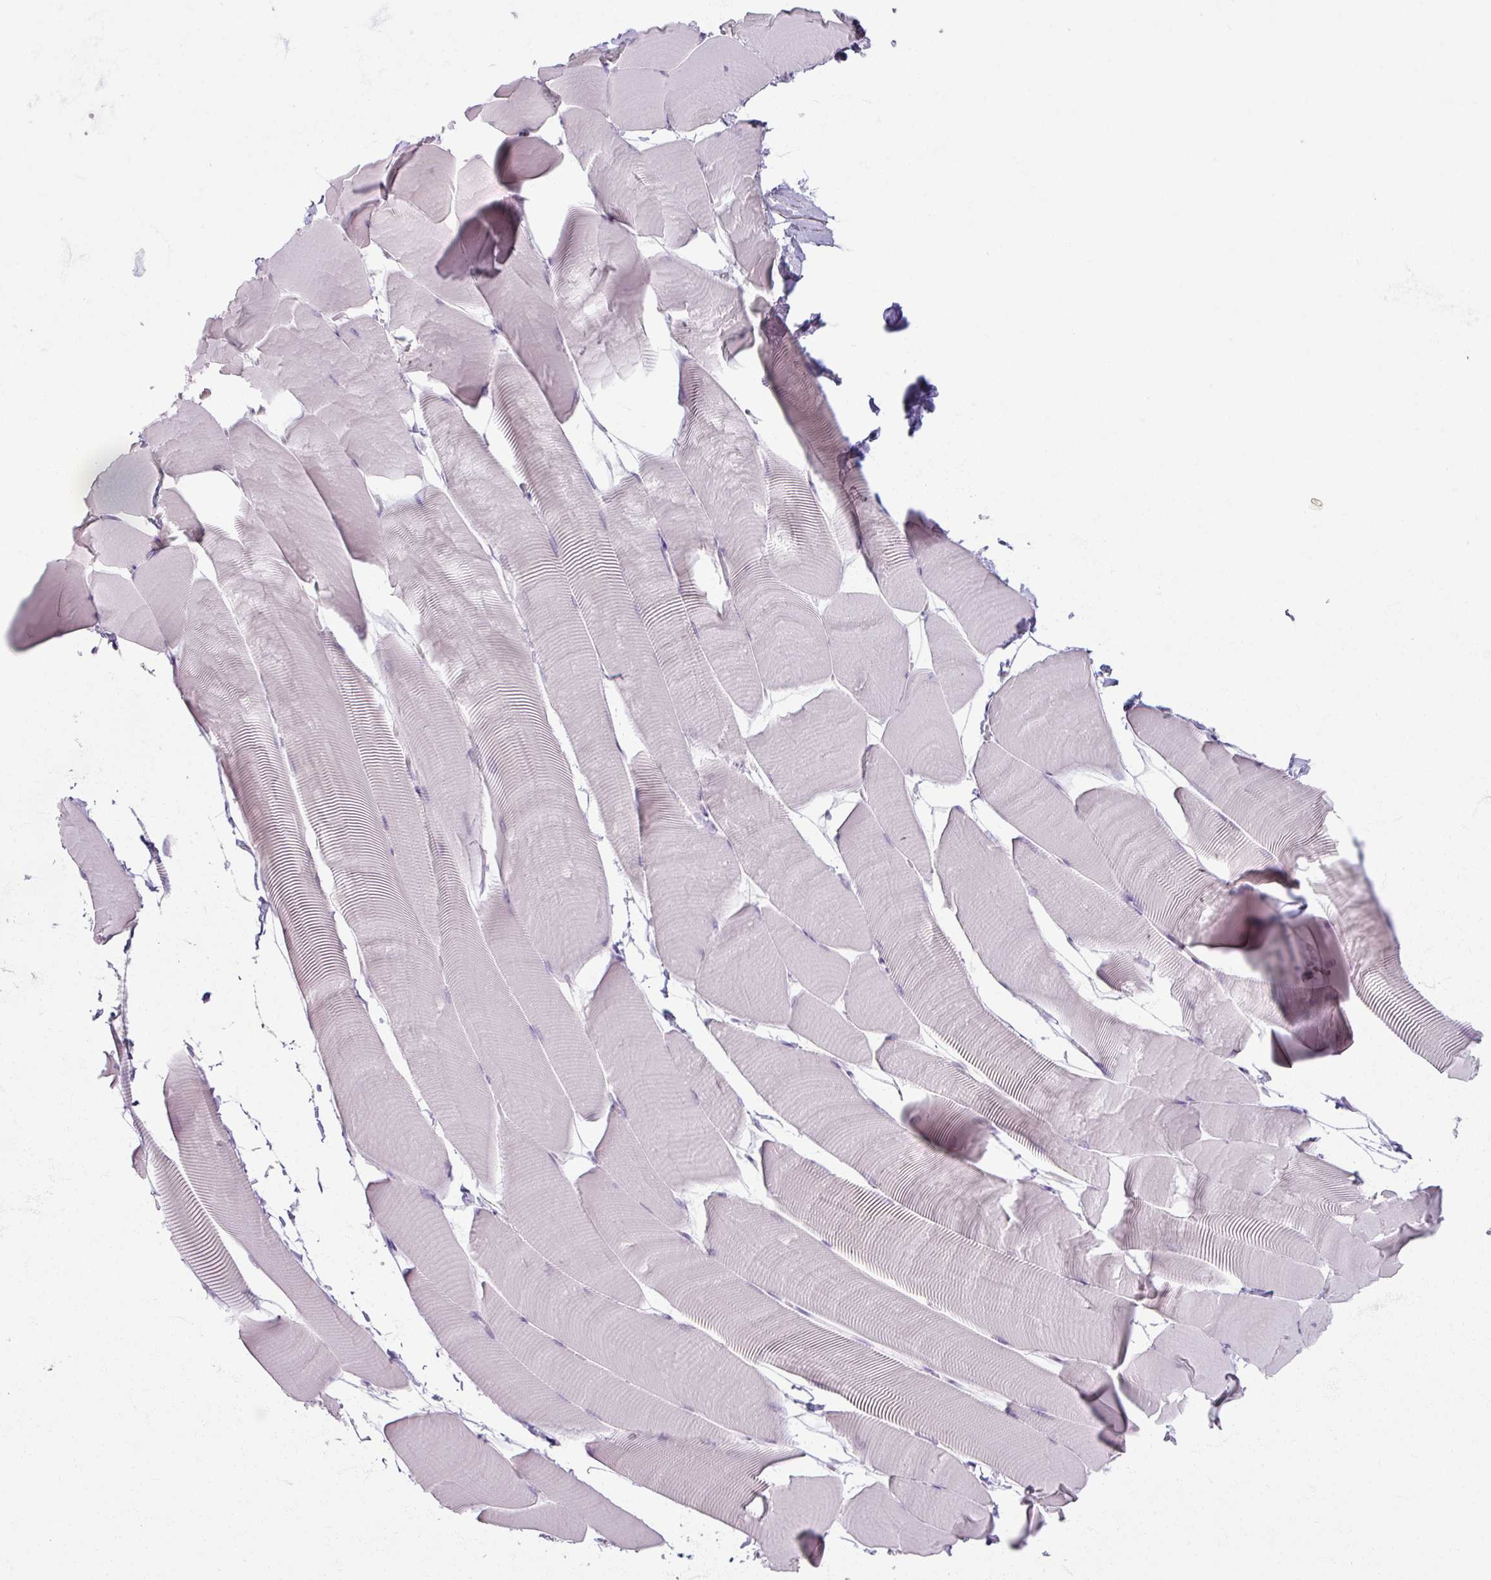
{"staining": {"intensity": "negative", "quantity": "none", "location": "none"}, "tissue": "skeletal muscle", "cell_type": "Myocytes", "image_type": "normal", "snomed": [{"axis": "morphology", "description": "Normal tissue, NOS"}, {"axis": "topography", "description": "Skeletal muscle"}], "caption": "Image shows no protein expression in myocytes of normal skeletal muscle. (DAB (3,3'-diaminobenzidine) IHC, high magnification).", "gene": "PTPRC", "patient": {"sex": "male", "age": 25}}